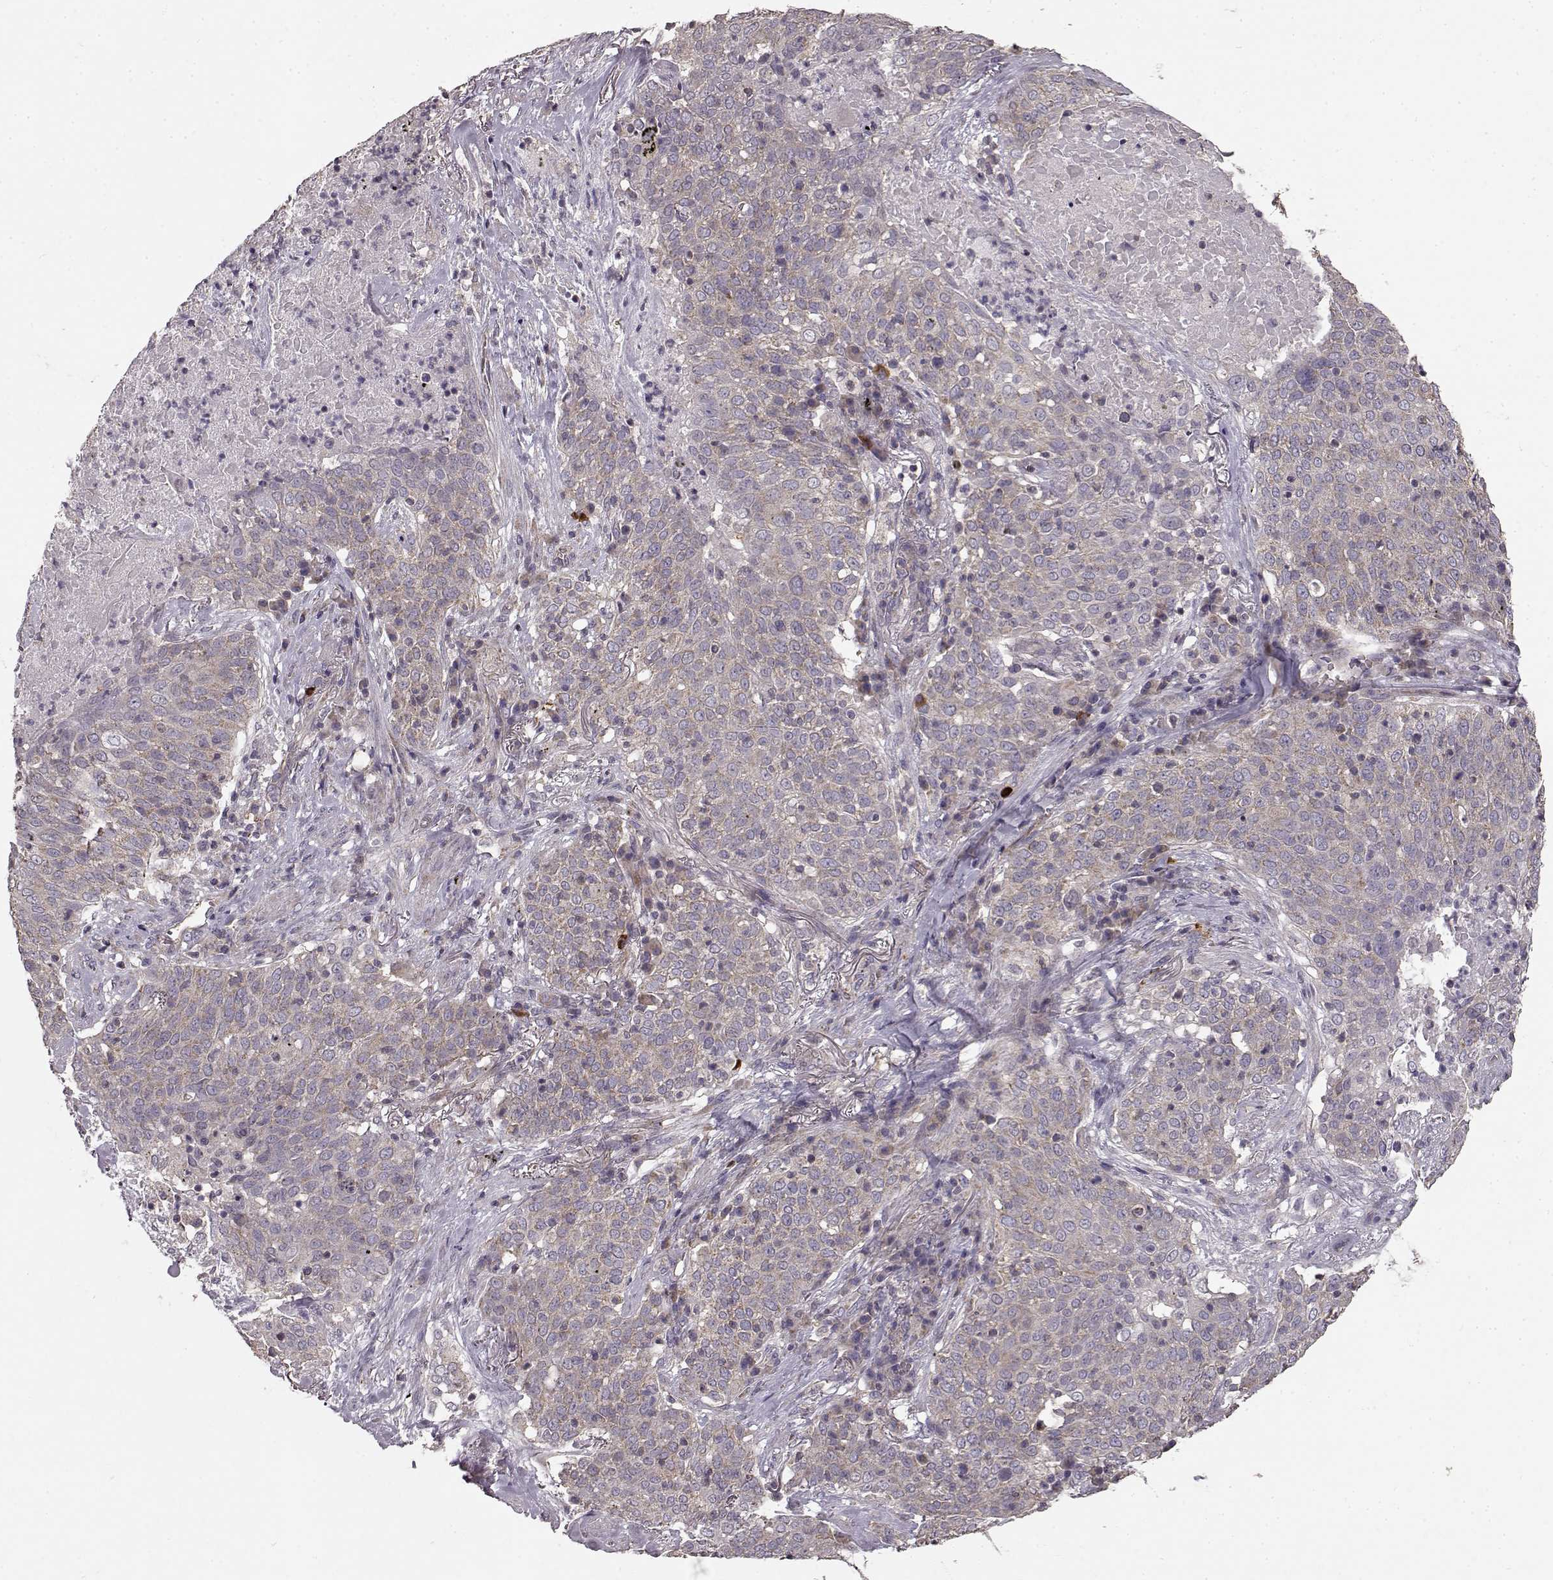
{"staining": {"intensity": "weak", "quantity": ">75%", "location": "cytoplasmic/membranous"}, "tissue": "lung cancer", "cell_type": "Tumor cells", "image_type": "cancer", "snomed": [{"axis": "morphology", "description": "Squamous cell carcinoma, NOS"}, {"axis": "topography", "description": "Lung"}], "caption": "Human lung cancer (squamous cell carcinoma) stained for a protein (brown) displays weak cytoplasmic/membranous positive expression in approximately >75% of tumor cells.", "gene": "ERBB3", "patient": {"sex": "male", "age": 82}}